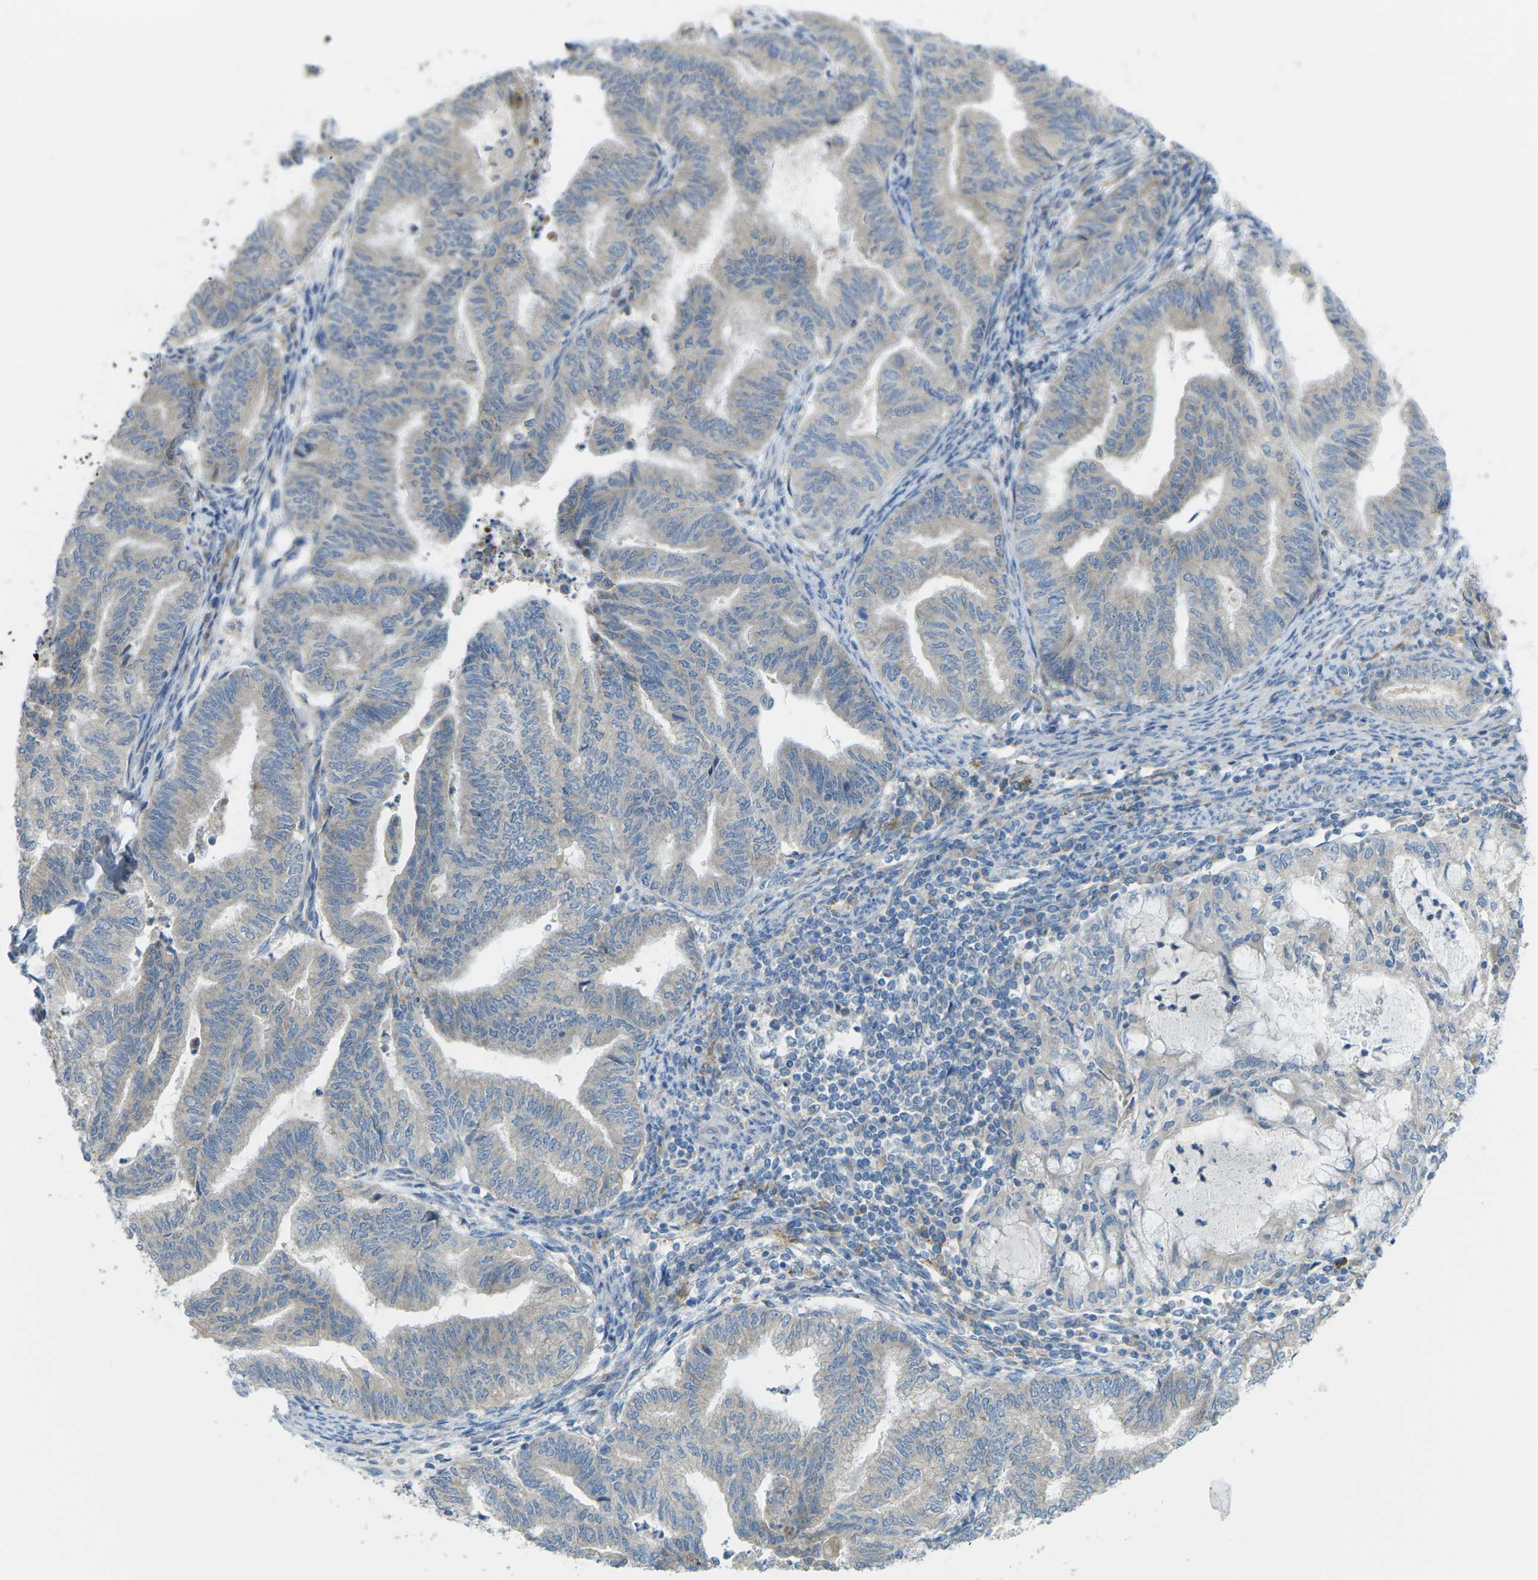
{"staining": {"intensity": "weak", "quantity": "<25%", "location": "cytoplasmic/membranous"}, "tissue": "endometrial cancer", "cell_type": "Tumor cells", "image_type": "cancer", "snomed": [{"axis": "morphology", "description": "Adenocarcinoma, NOS"}, {"axis": "topography", "description": "Endometrium"}], "caption": "This image is of adenocarcinoma (endometrial) stained with immunohistochemistry (IHC) to label a protein in brown with the nuclei are counter-stained blue. There is no positivity in tumor cells.", "gene": "MYLK4", "patient": {"sex": "female", "age": 79}}